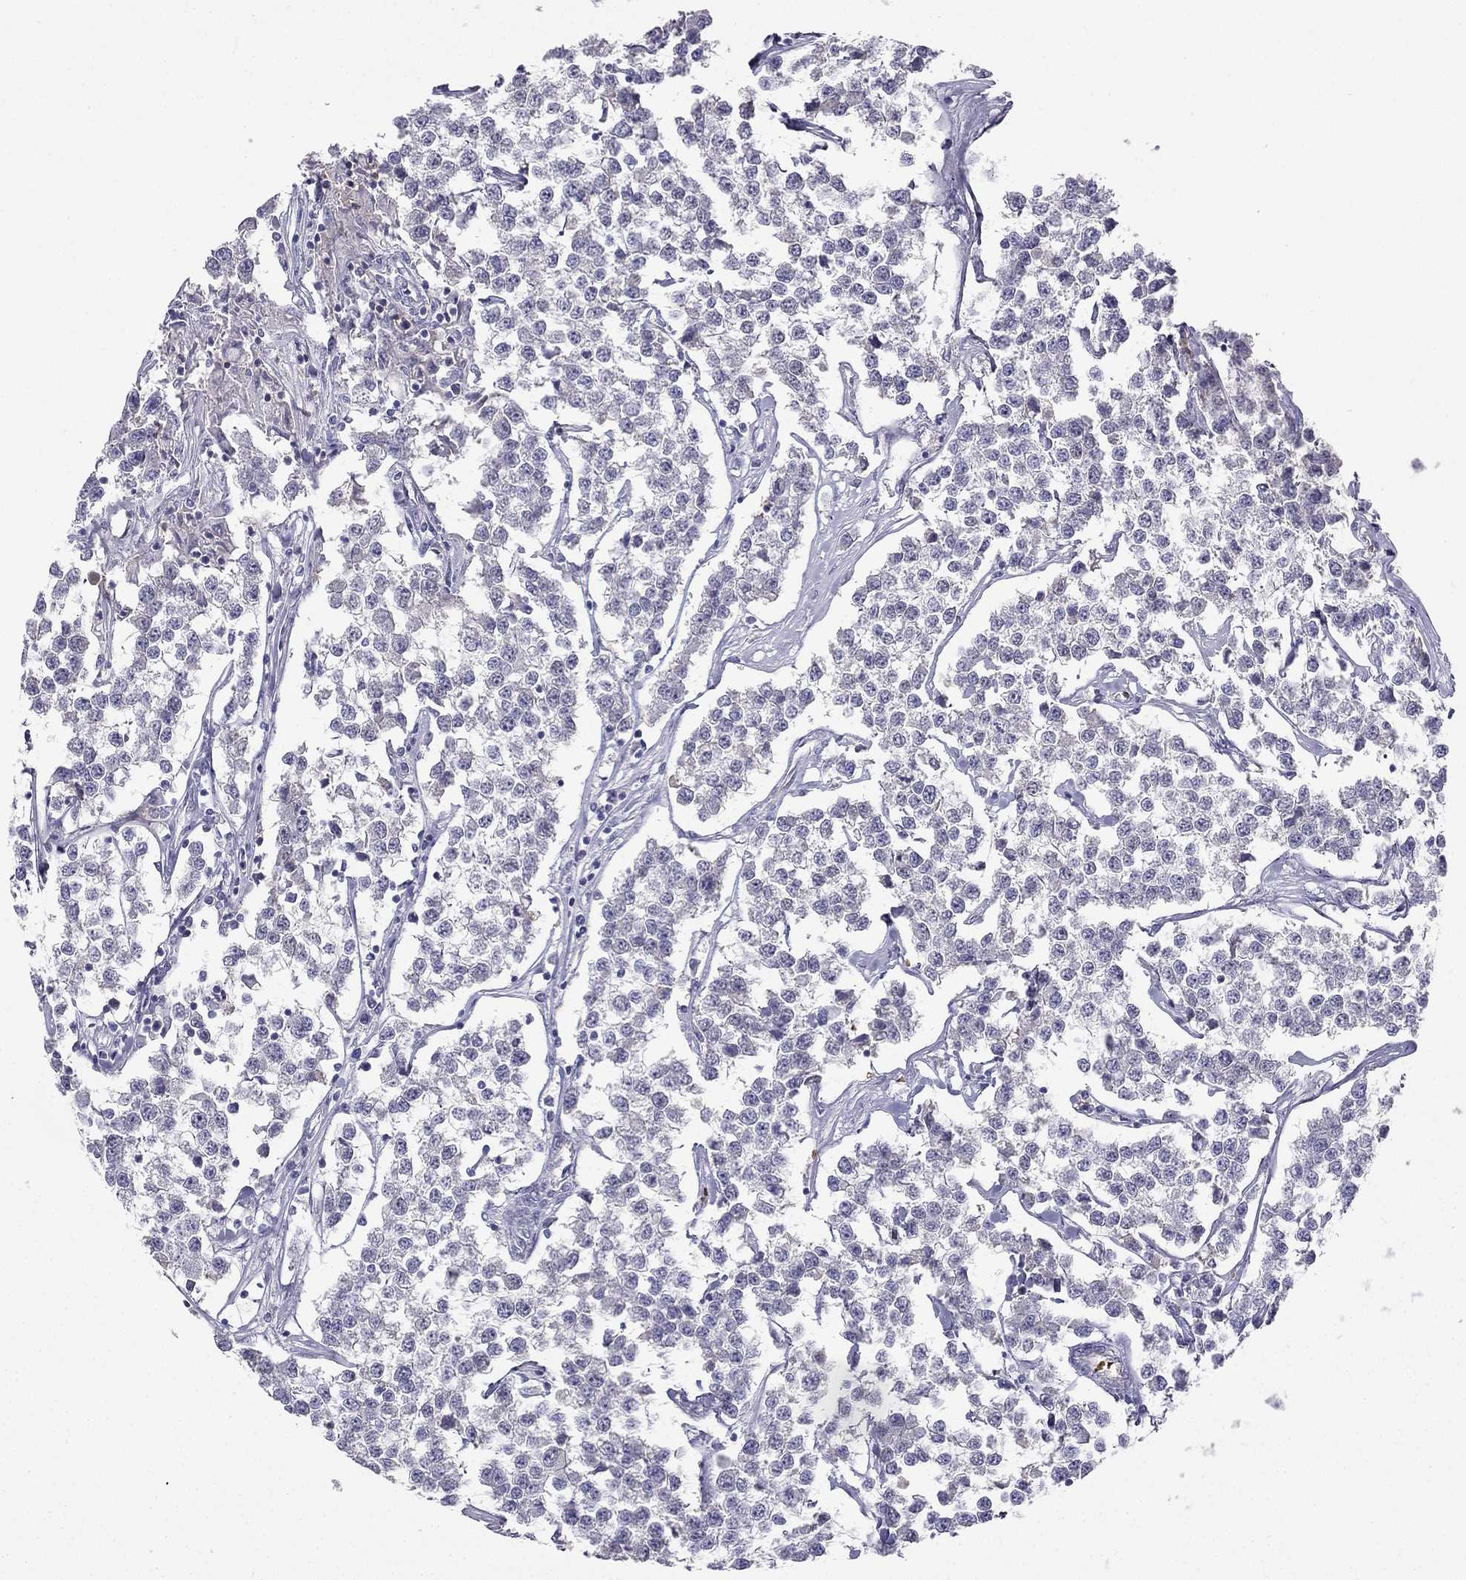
{"staining": {"intensity": "negative", "quantity": "none", "location": "none"}, "tissue": "testis cancer", "cell_type": "Tumor cells", "image_type": "cancer", "snomed": [{"axis": "morphology", "description": "Seminoma, NOS"}, {"axis": "topography", "description": "Testis"}], "caption": "The IHC photomicrograph has no significant staining in tumor cells of testis seminoma tissue.", "gene": "RSPH14", "patient": {"sex": "male", "age": 59}}